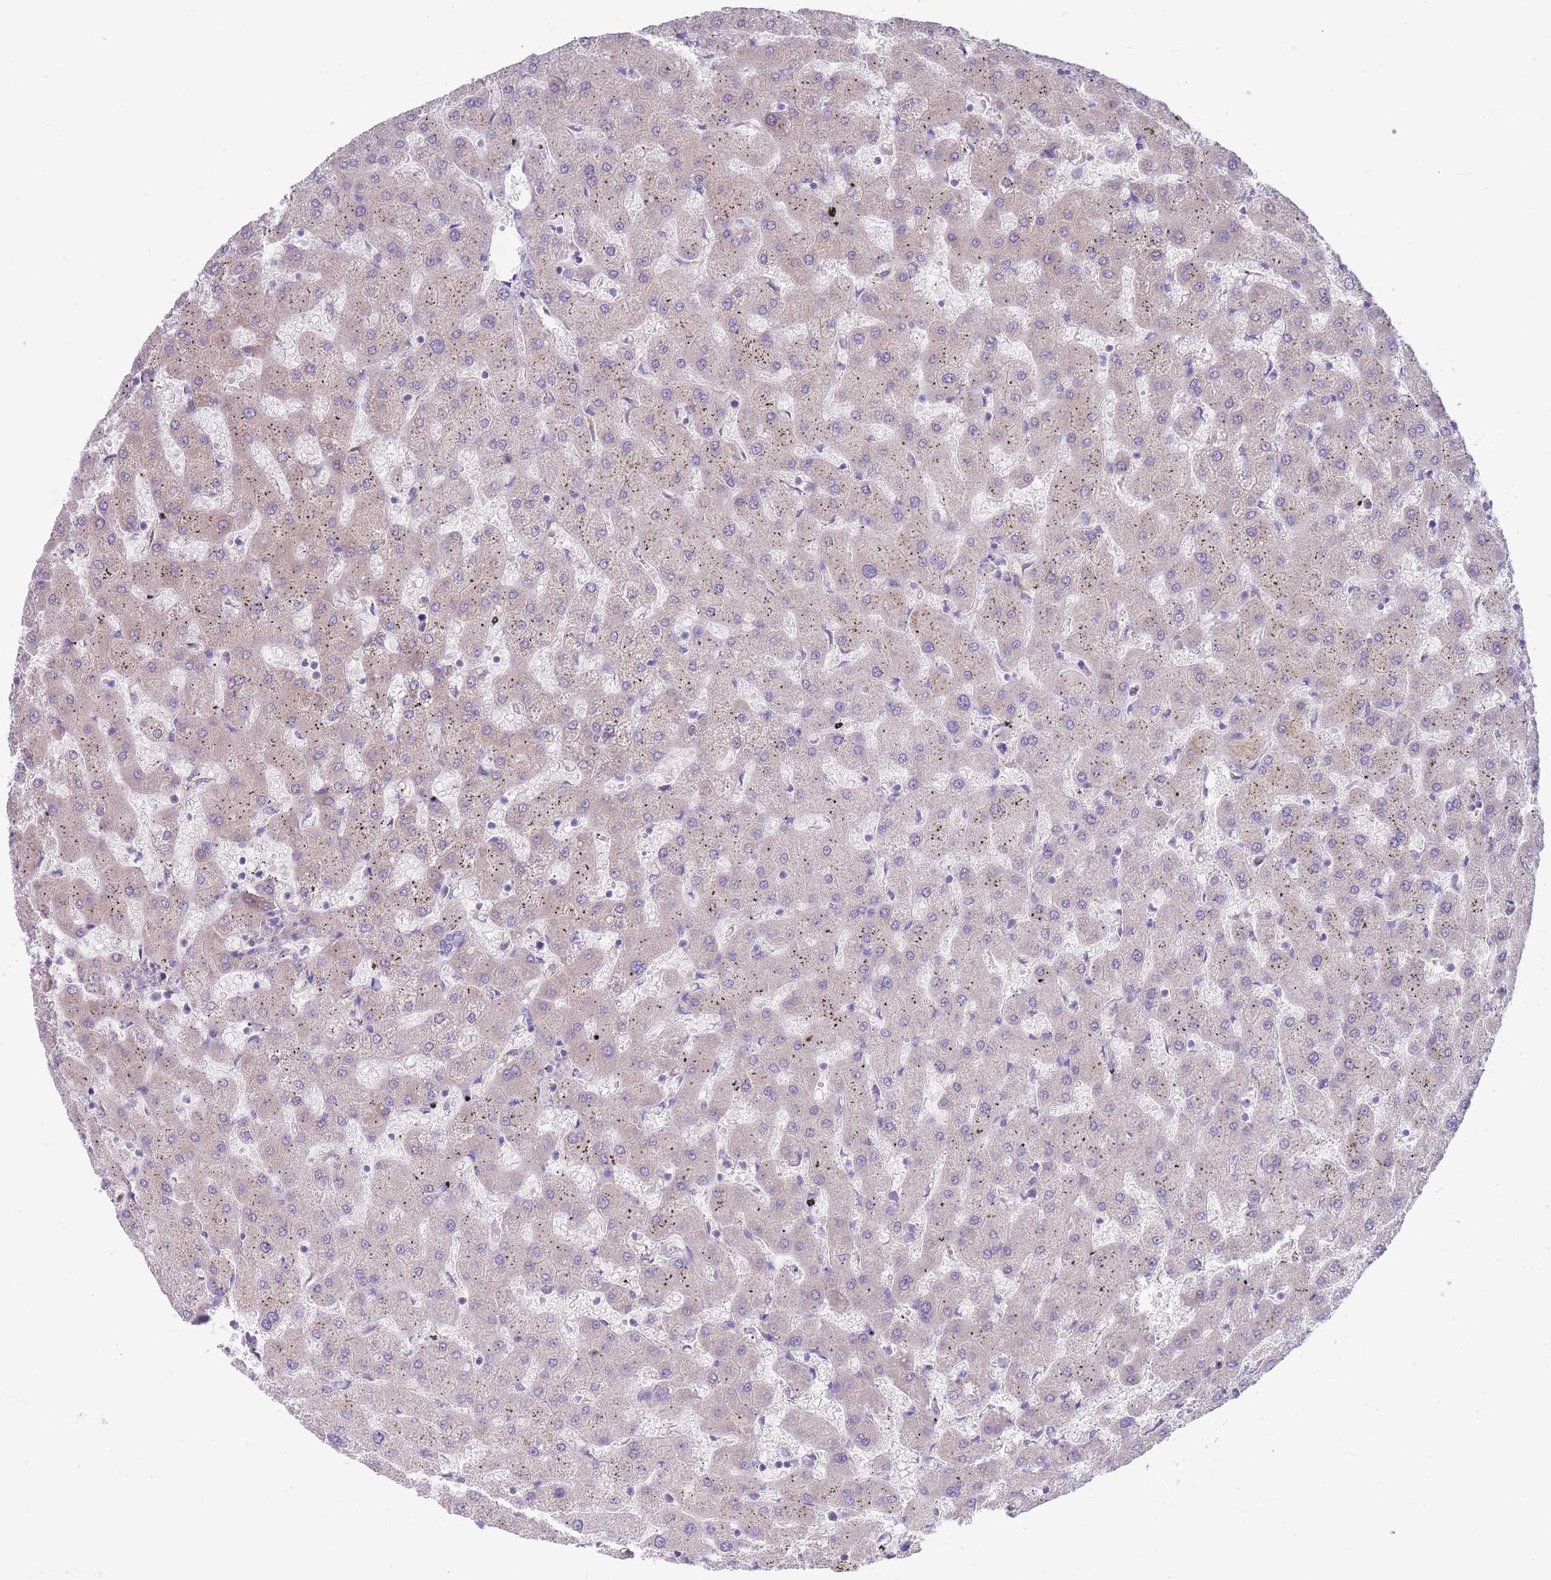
{"staining": {"intensity": "negative", "quantity": "none", "location": "none"}, "tissue": "liver", "cell_type": "Cholangiocytes", "image_type": "normal", "snomed": [{"axis": "morphology", "description": "Normal tissue, NOS"}, {"axis": "topography", "description": "Liver"}], "caption": "Liver stained for a protein using immunohistochemistry exhibits no positivity cholangiocytes.", "gene": "XKR8", "patient": {"sex": "female", "age": 63}}